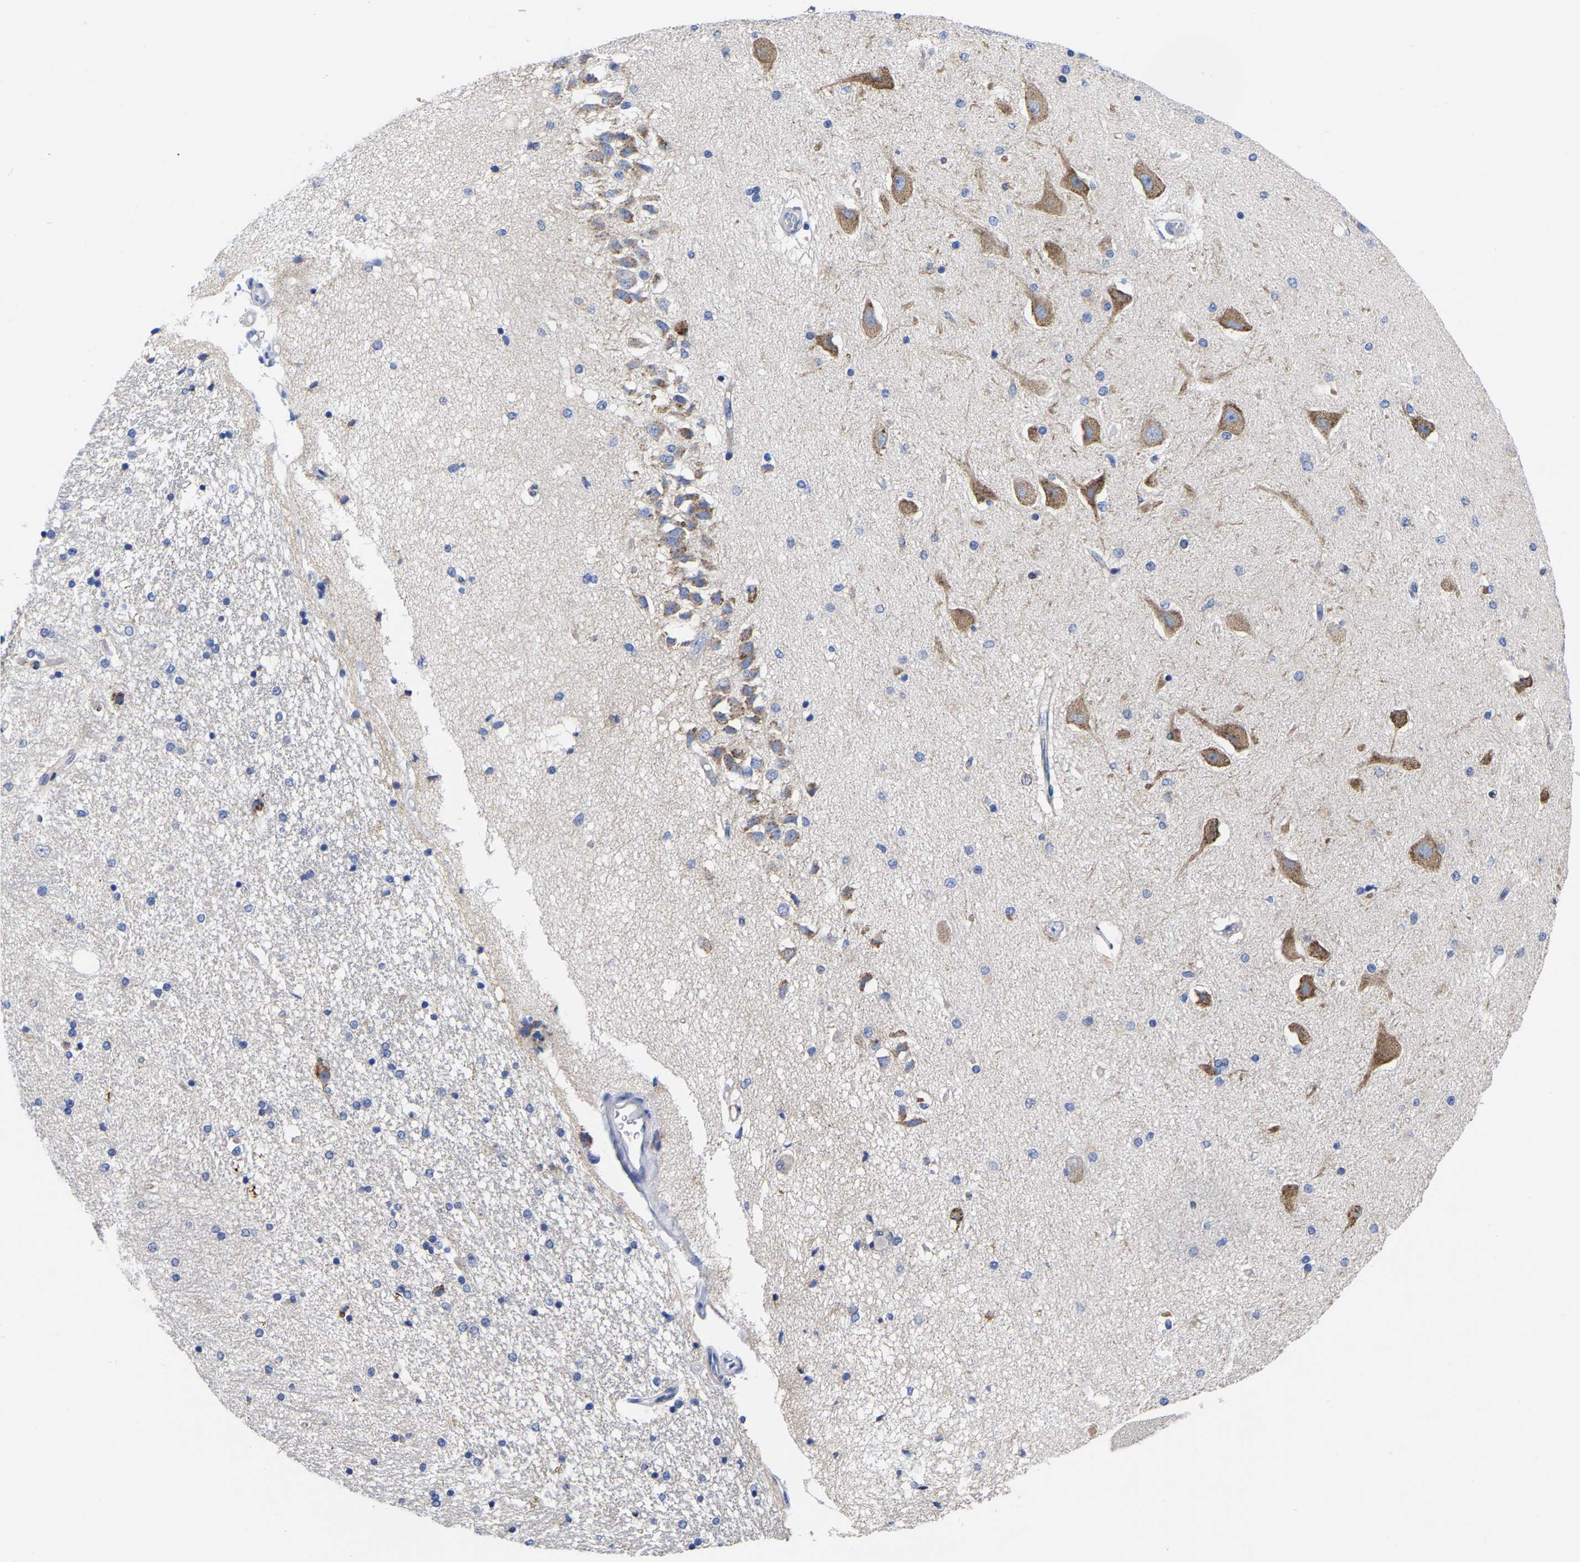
{"staining": {"intensity": "negative", "quantity": "none", "location": "none"}, "tissue": "hippocampus", "cell_type": "Glial cells", "image_type": "normal", "snomed": [{"axis": "morphology", "description": "Normal tissue, NOS"}, {"axis": "topography", "description": "Hippocampus"}], "caption": "High power microscopy image of an immunohistochemistry histopathology image of benign hippocampus, revealing no significant staining in glial cells. The staining is performed using DAB brown chromogen with nuclei counter-stained in using hematoxylin.", "gene": "CFAP298", "patient": {"sex": "female", "age": 54}}